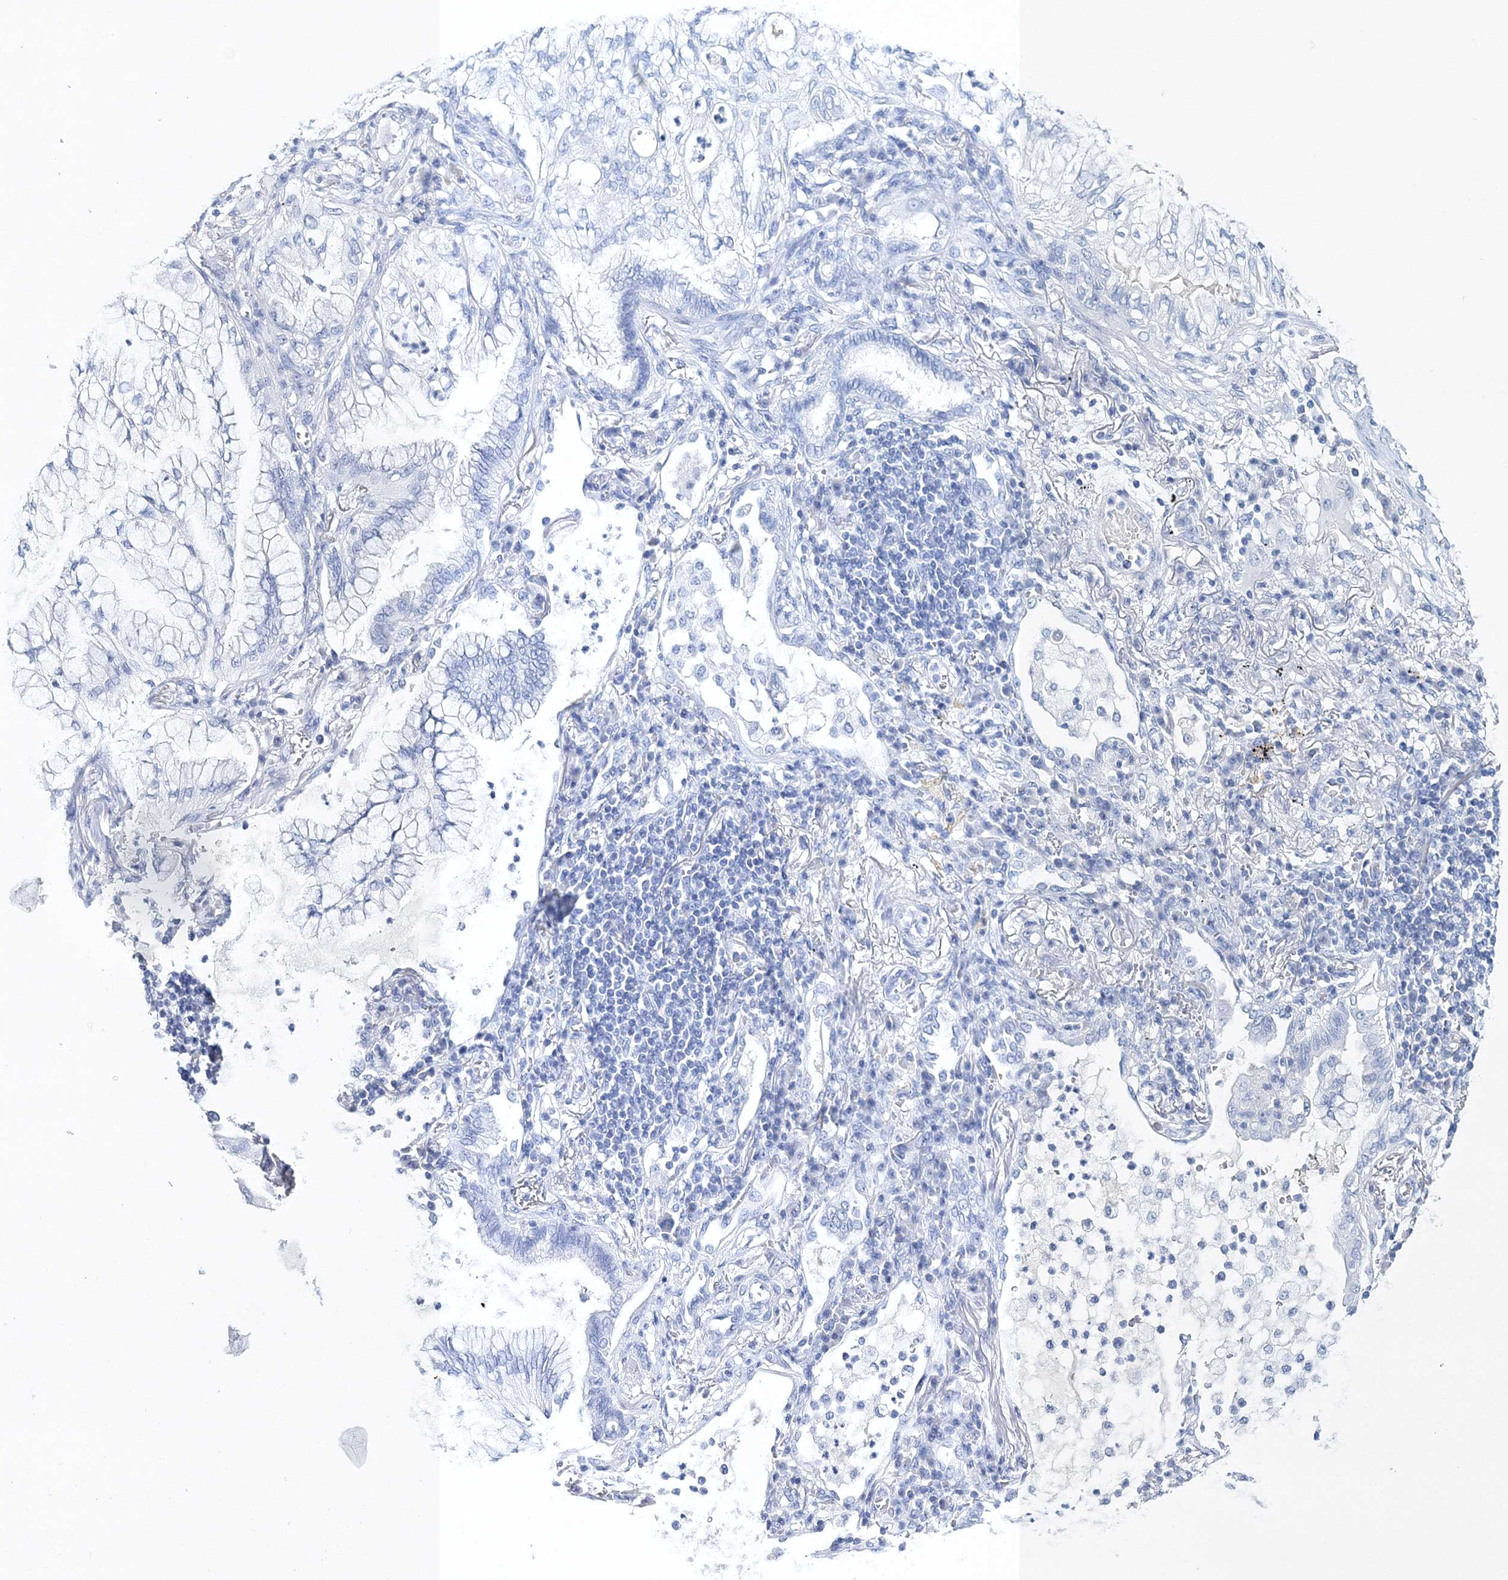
{"staining": {"intensity": "negative", "quantity": "none", "location": "none"}, "tissue": "lung cancer", "cell_type": "Tumor cells", "image_type": "cancer", "snomed": [{"axis": "morphology", "description": "Adenocarcinoma, NOS"}, {"axis": "topography", "description": "Lung"}], "caption": "This is a image of immunohistochemistry staining of adenocarcinoma (lung), which shows no positivity in tumor cells. (DAB IHC with hematoxylin counter stain).", "gene": "MYOZ2", "patient": {"sex": "female", "age": 70}}